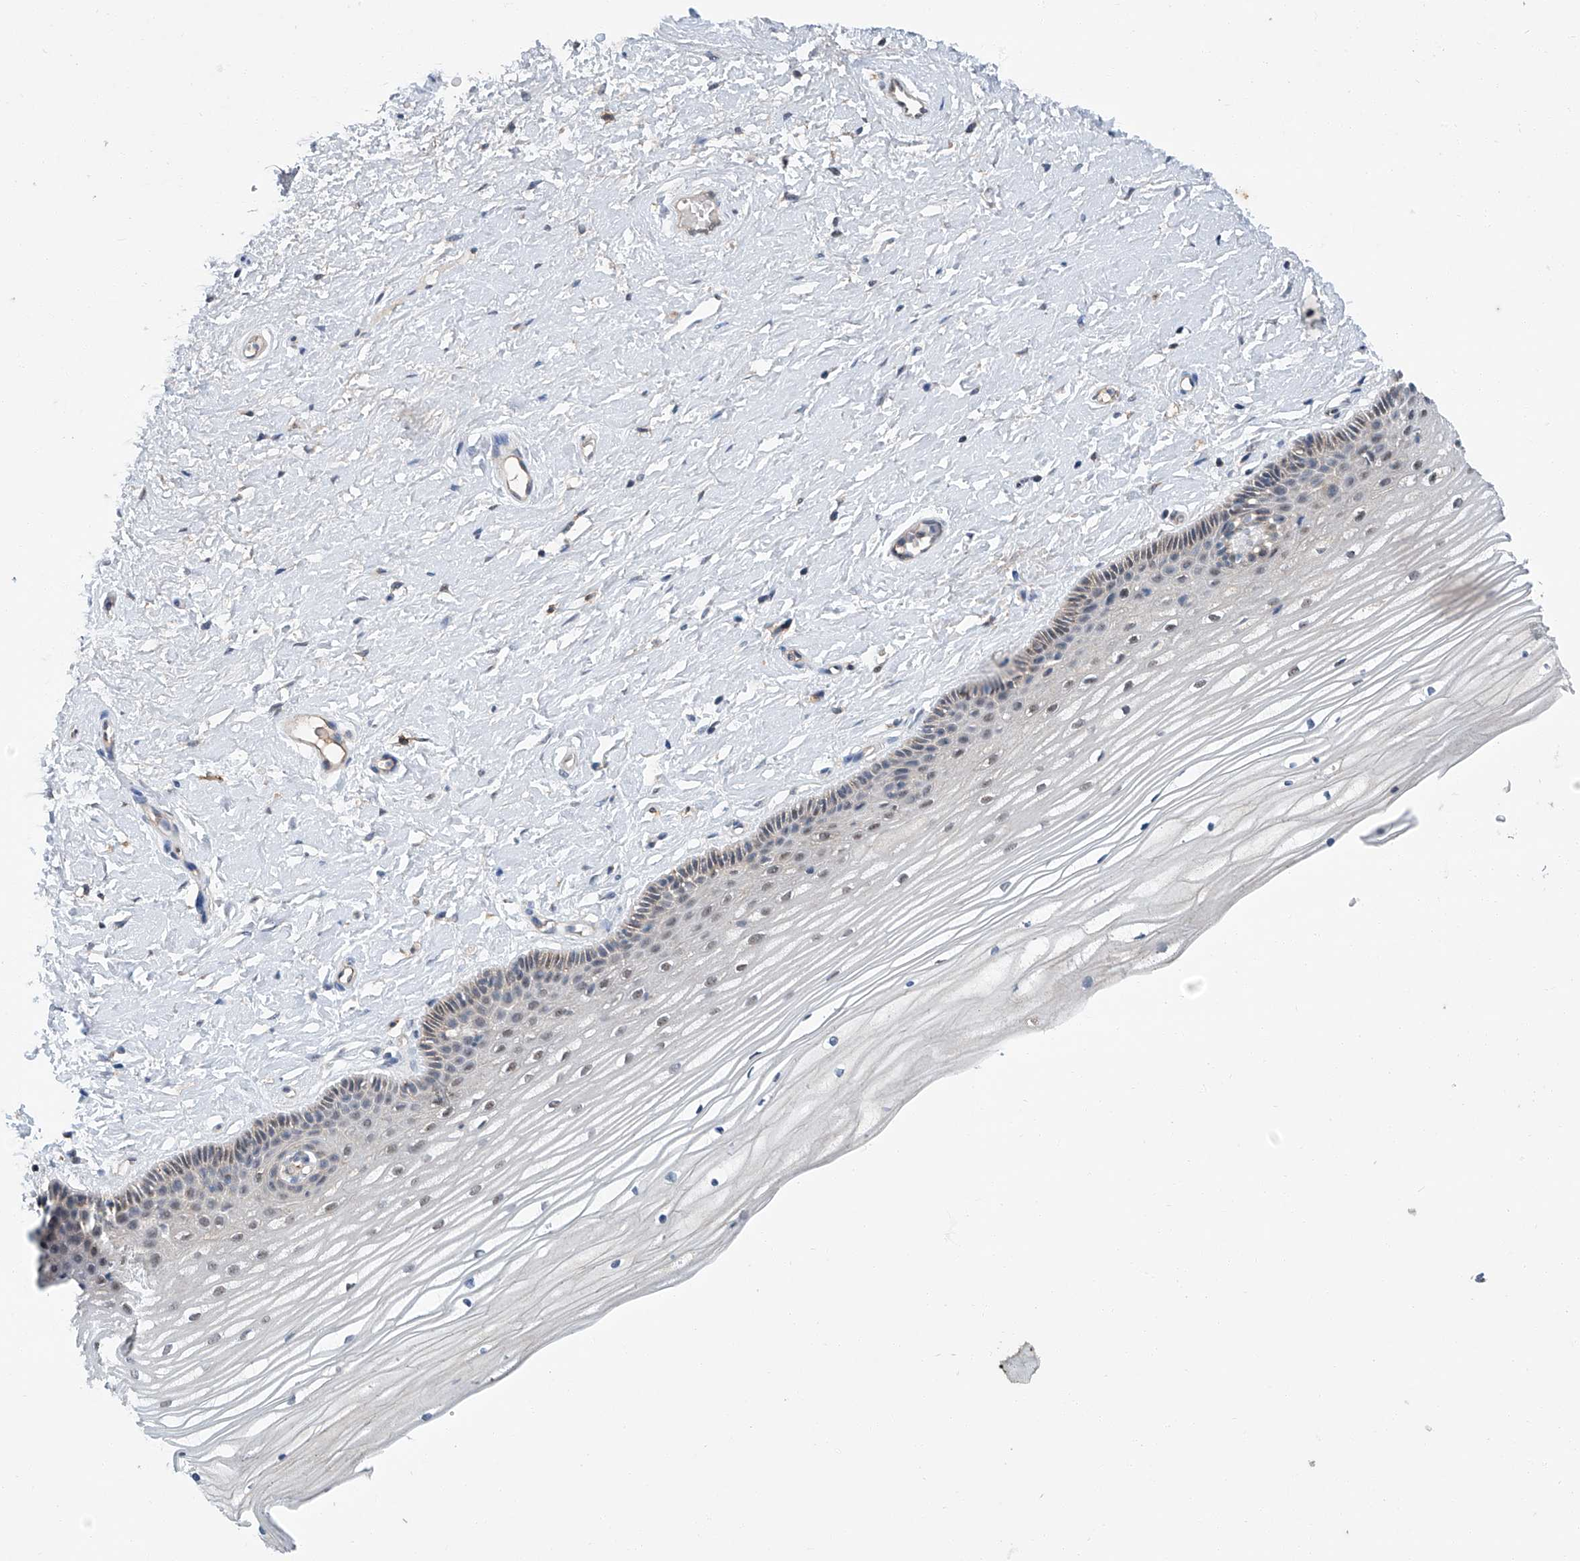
{"staining": {"intensity": "weak", "quantity": "25%-75%", "location": "nuclear"}, "tissue": "vagina", "cell_type": "Squamous epithelial cells", "image_type": "normal", "snomed": [{"axis": "morphology", "description": "Normal tissue, NOS"}, {"axis": "topography", "description": "Vagina"}, {"axis": "topography", "description": "Cervix"}], "caption": "Vagina was stained to show a protein in brown. There is low levels of weak nuclear staining in about 25%-75% of squamous epithelial cells. (Stains: DAB (3,3'-diaminobenzidine) in brown, nuclei in blue, Microscopy: brightfield microscopy at high magnification).", "gene": "CLK1", "patient": {"sex": "female", "age": 40}}